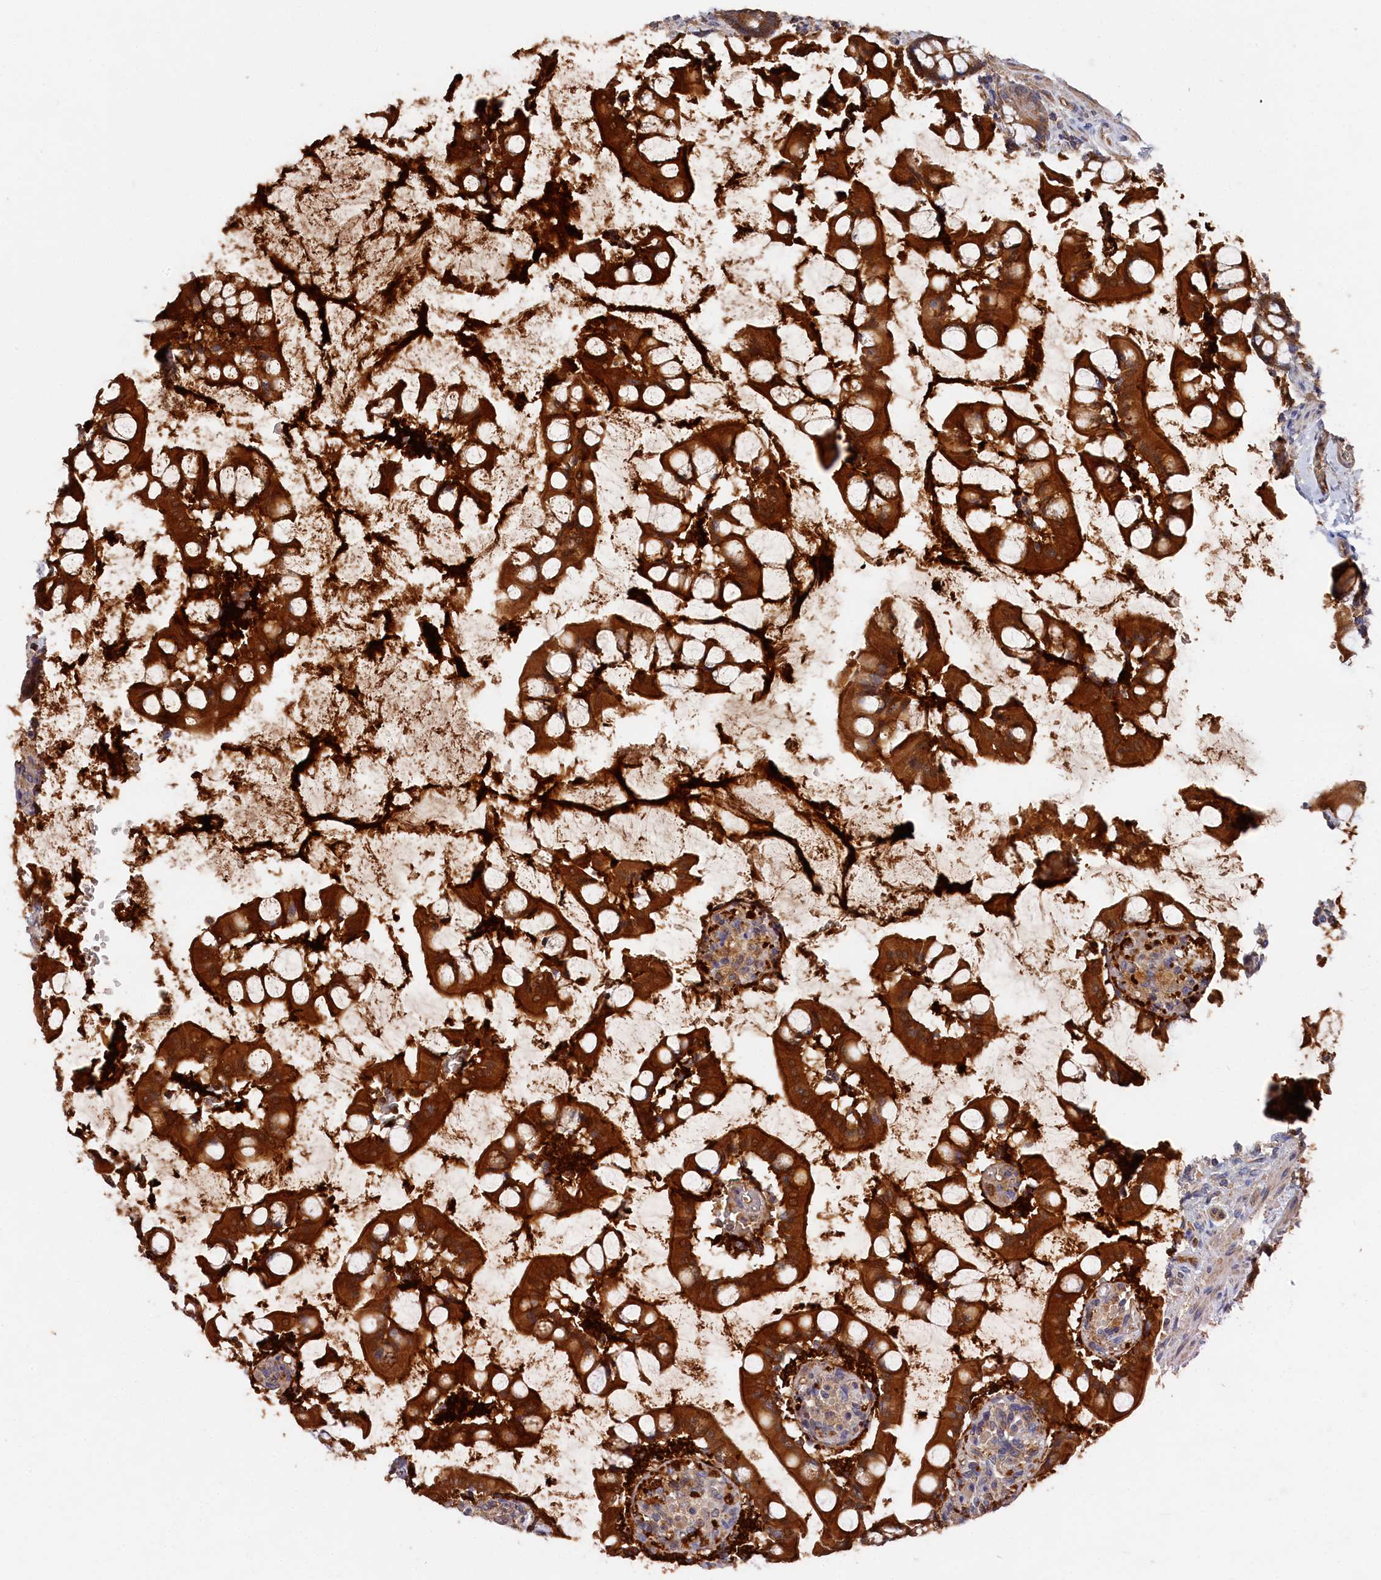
{"staining": {"intensity": "strong", "quantity": ">75%", "location": "cytoplasmic/membranous"}, "tissue": "small intestine", "cell_type": "Glandular cells", "image_type": "normal", "snomed": [{"axis": "morphology", "description": "Normal tissue, NOS"}, {"axis": "topography", "description": "Small intestine"}], "caption": "This histopathology image displays immunohistochemistry (IHC) staining of benign small intestine, with high strong cytoplasmic/membranous positivity in approximately >75% of glandular cells.", "gene": "DHRS11", "patient": {"sex": "male", "age": 52}}